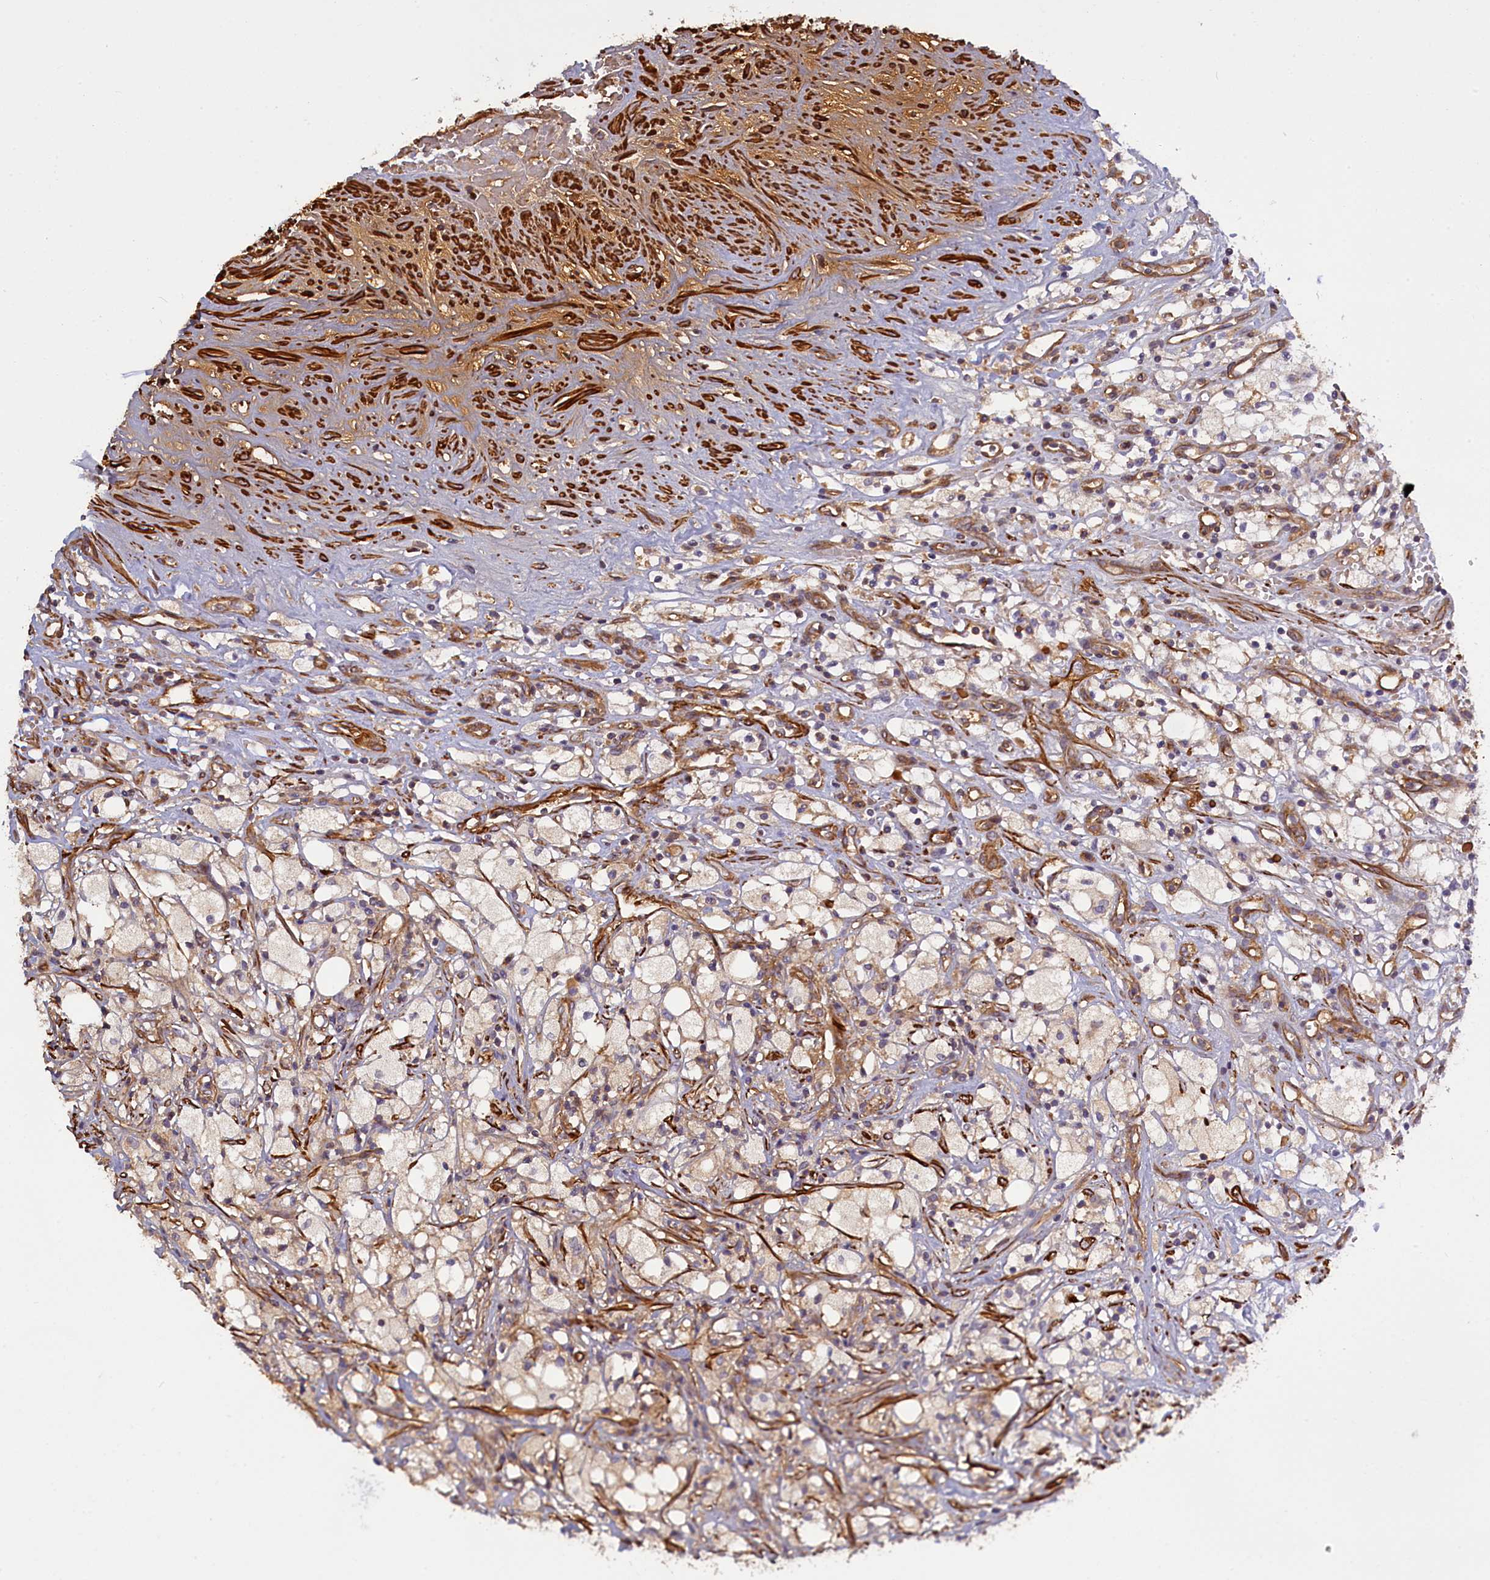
{"staining": {"intensity": "weak", "quantity": "25%-75%", "location": "cytoplasmic/membranous"}, "tissue": "renal cancer", "cell_type": "Tumor cells", "image_type": "cancer", "snomed": [{"axis": "morphology", "description": "Adenocarcinoma, NOS"}, {"axis": "topography", "description": "Kidney"}], "caption": "Immunohistochemistry histopathology image of human renal cancer stained for a protein (brown), which shows low levels of weak cytoplasmic/membranous staining in approximately 25%-75% of tumor cells.", "gene": "FUZ", "patient": {"sex": "male", "age": 59}}